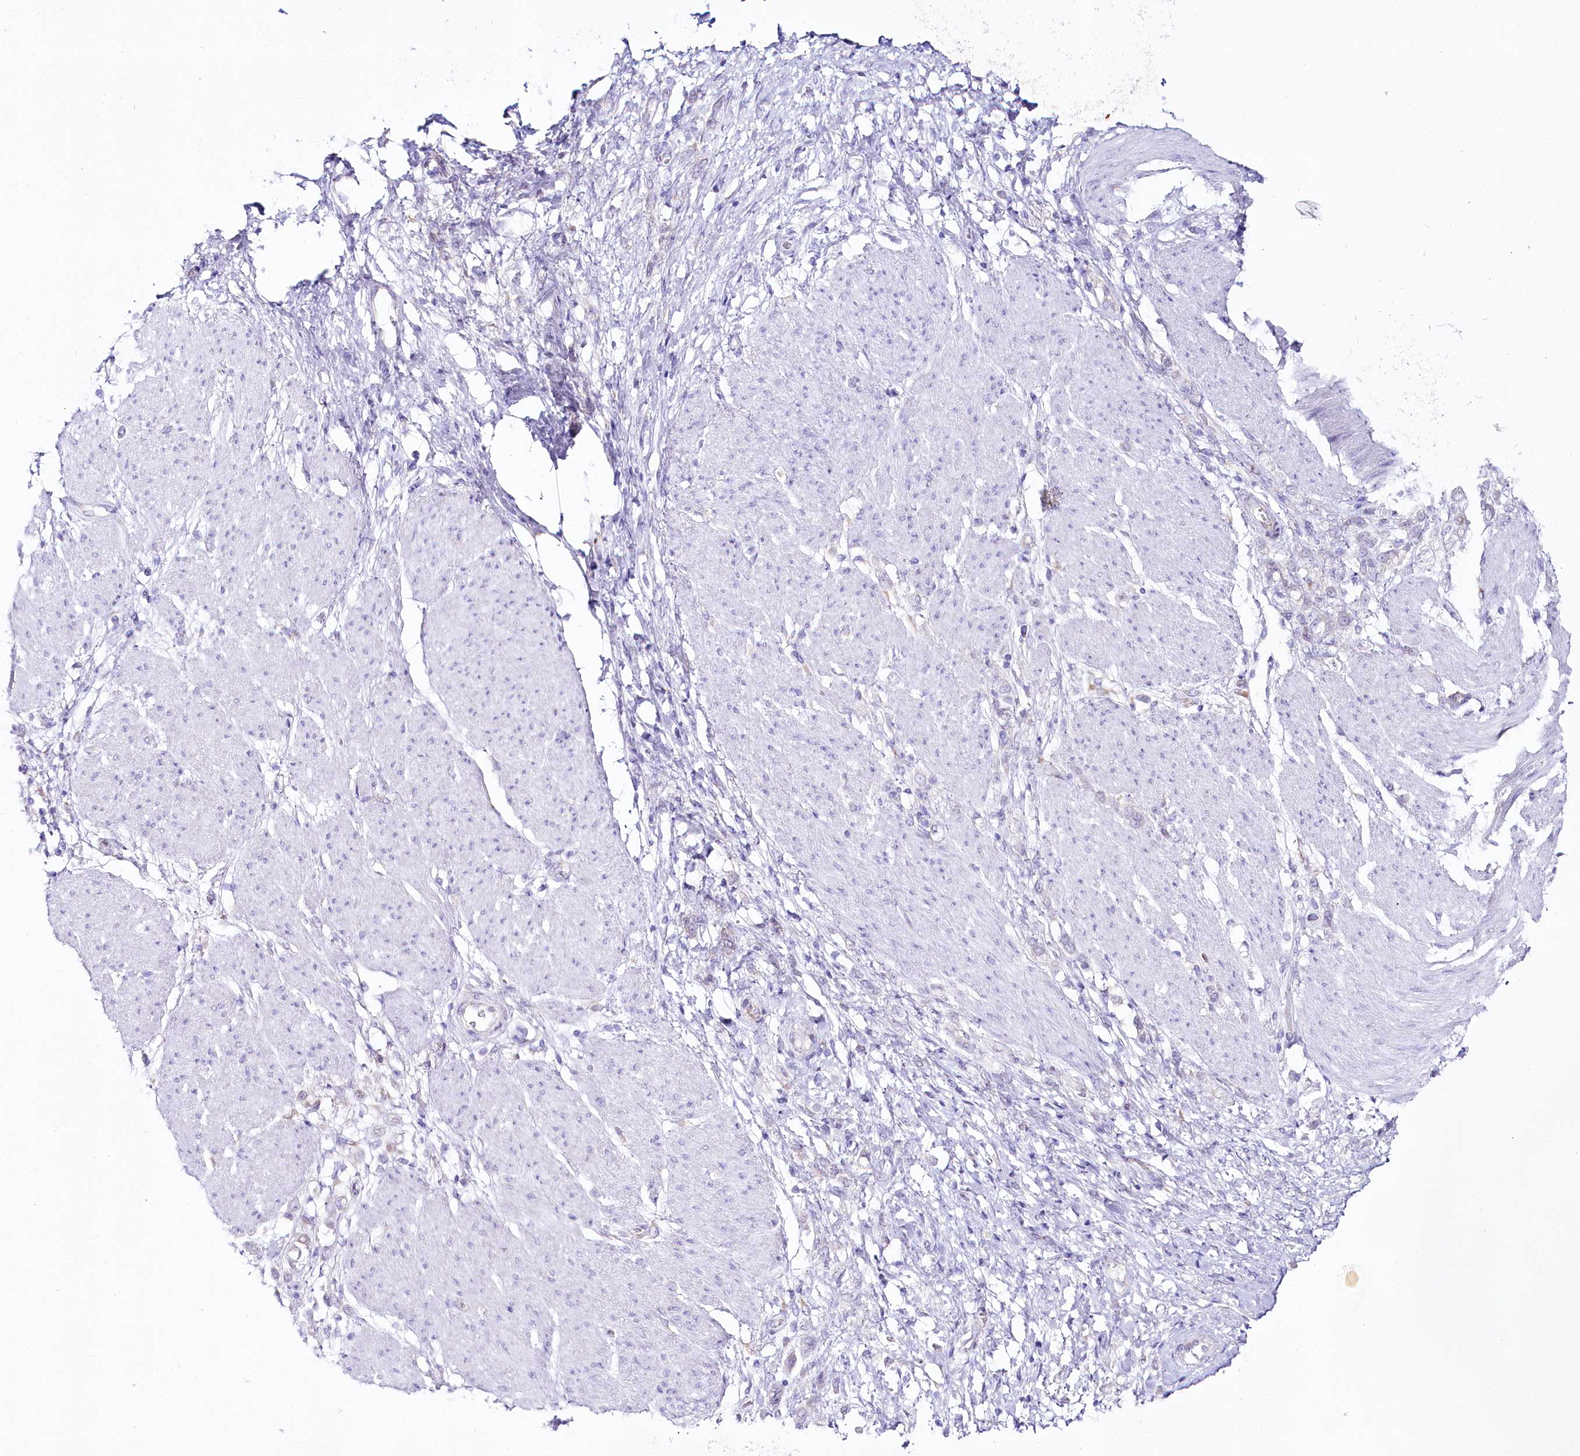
{"staining": {"intensity": "negative", "quantity": "none", "location": "none"}, "tissue": "stomach cancer", "cell_type": "Tumor cells", "image_type": "cancer", "snomed": [{"axis": "morphology", "description": "Adenocarcinoma, NOS"}, {"axis": "topography", "description": "Stomach"}], "caption": "Photomicrograph shows no protein expression in tumor cells of adenocarcinoma (stomach) tissue. (DAB immunohistochemistry visualized using brightfield microscopy, high magnification).", "gene": "CSN3", "patient": {"sex": "female", "age": 60}}